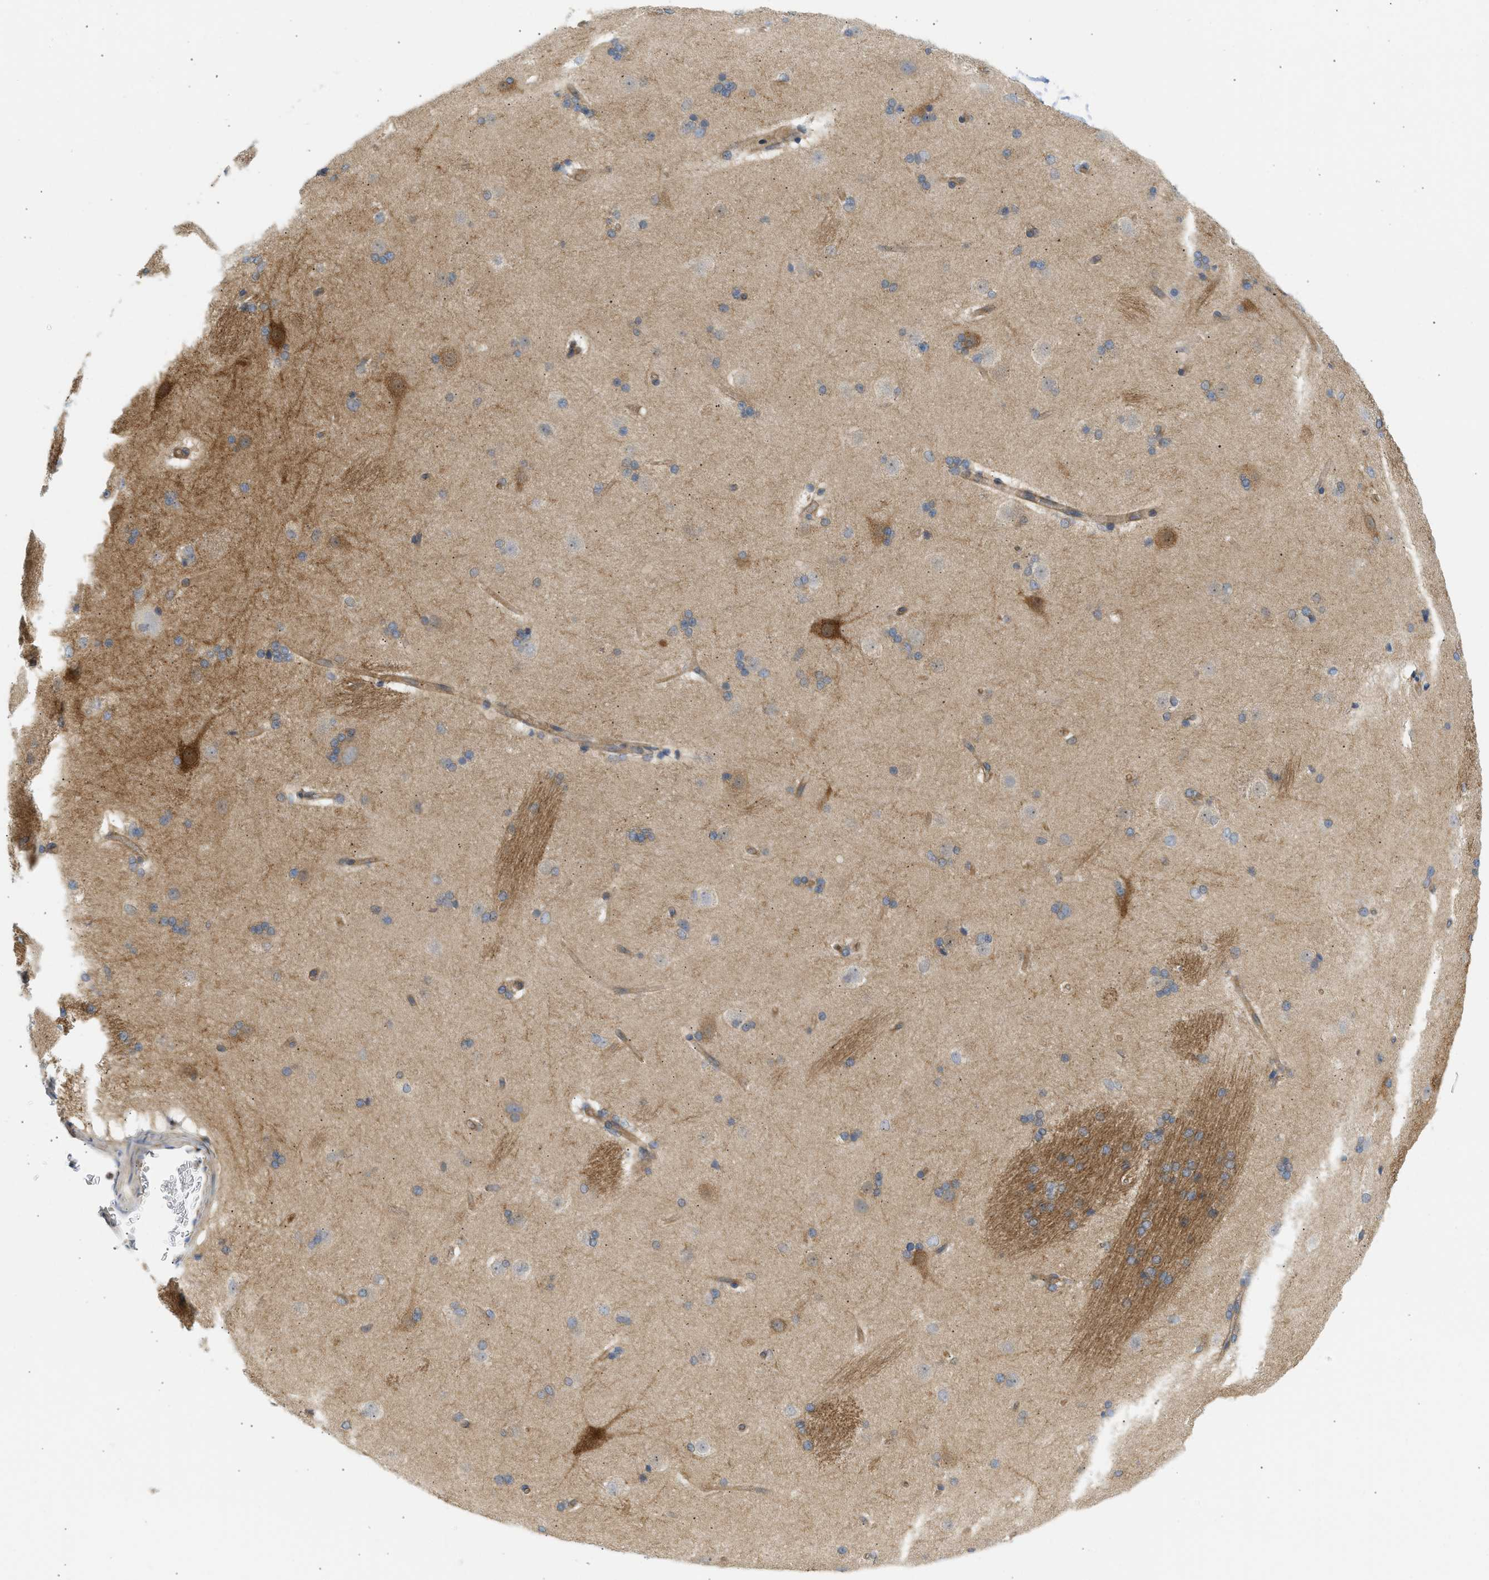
{"staining": {"intensity": "moderate", "quantity": "<25%", "location": "cytoplasmic/membranous"}, "tissue": "caudate", "cell_type": "Glial cells", "image_type": "normal", "snomed": [{"axis": "morphology", "description": "Normal tissue, NOS"}, {"axis": "topography", "description": "Lateral ventricle wall"}], "caption": "Glial cells reveal low levels of moderate cytoplasmic/membranous expression in about <25% of cells in unremarkable caudate.", "gene": "STRN", "patient": {"sex": "female", "age": 19}}